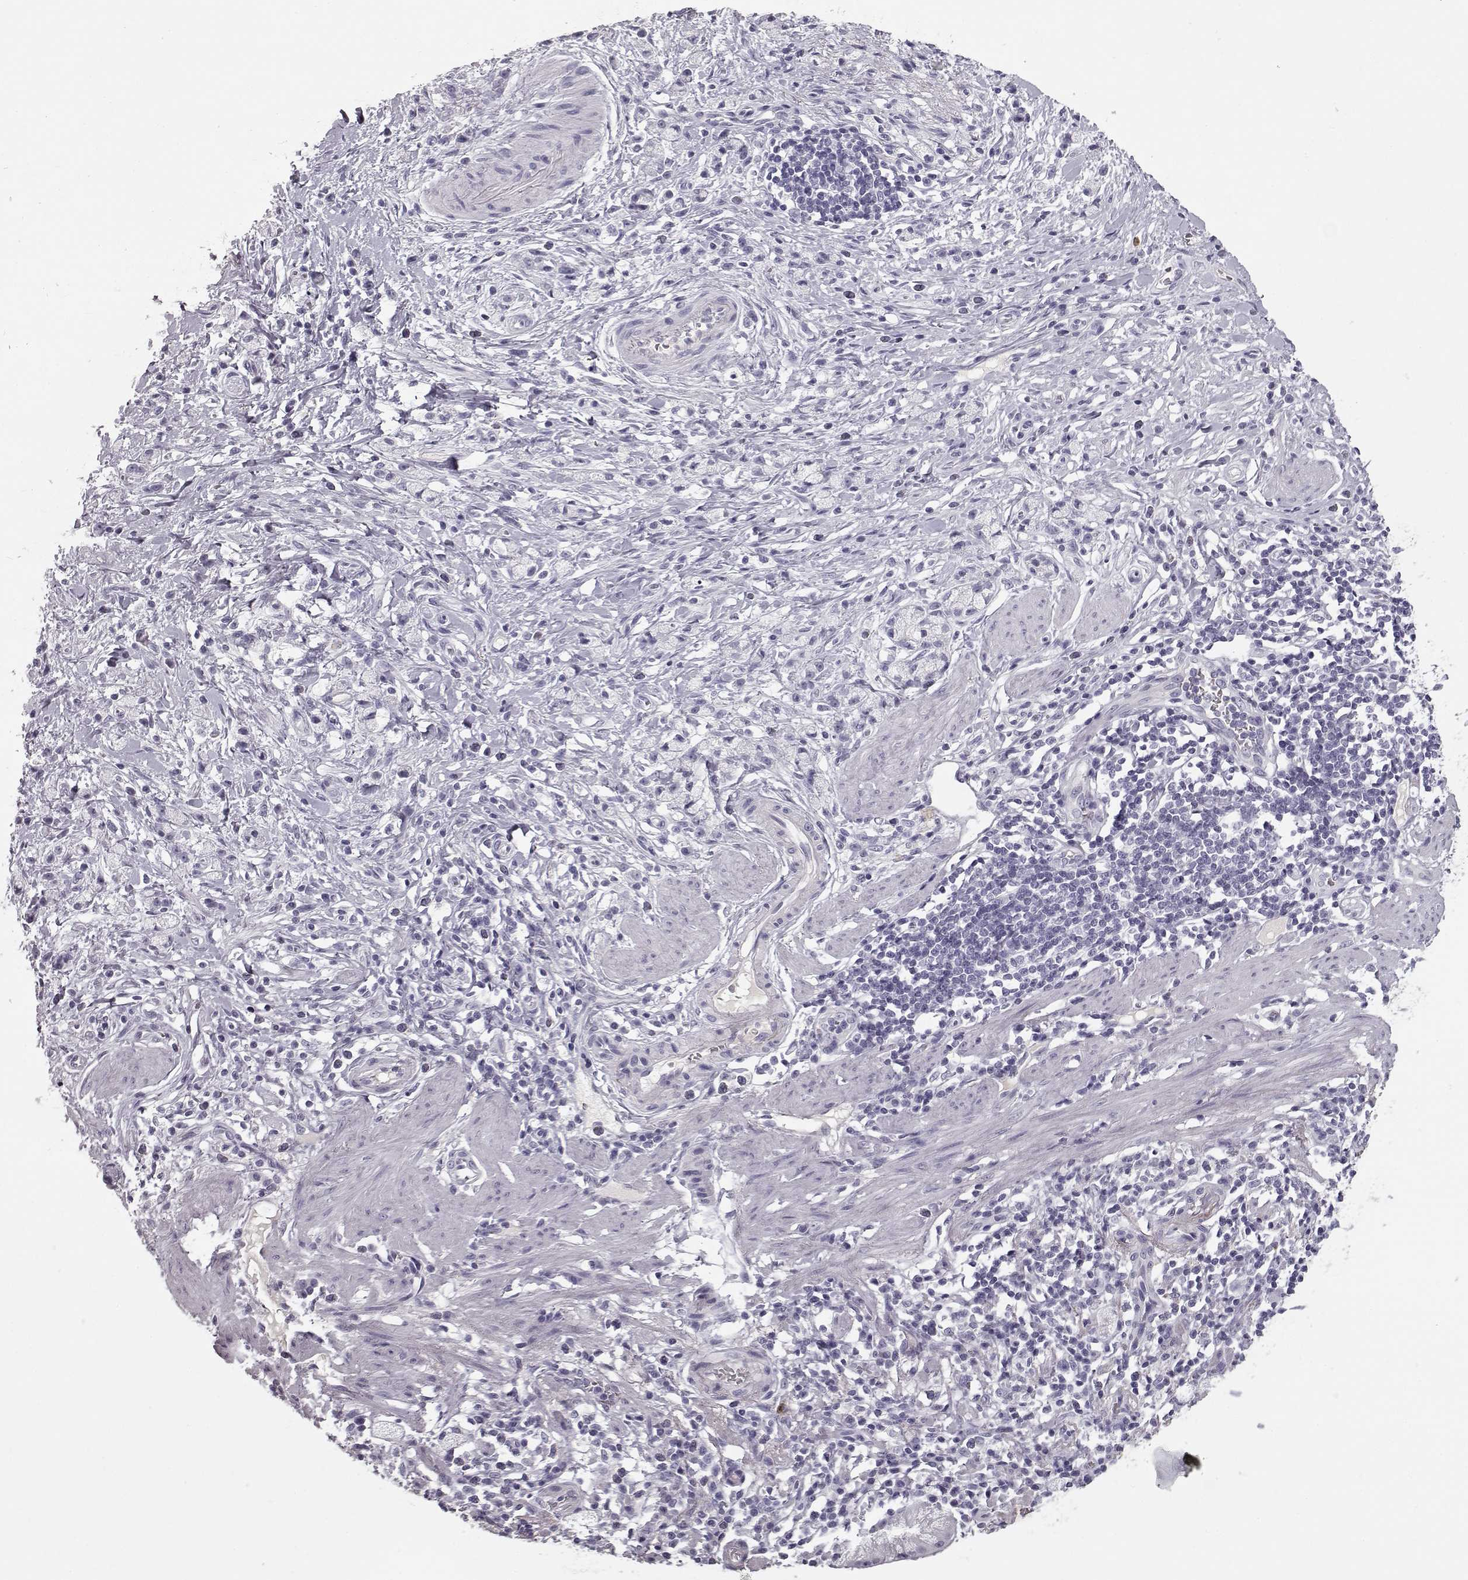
{"staining": {"intensity": "negative", "quantity": "none", "location": "none"}, "tissue": "stomach cancer", "cell_type": "Tumor cells", "image_type": "cancer", "snomed": [{"axis": "morphology", "description": "Adenocarcinoma, NOS"}, {"axis": "topography", "description": "Stomach"}], "caption": "Adenocarcinoma (stomach) was stained to show a protein in brown. There is no significant positivity in tumor cells.", "gene": "CCL19", "patient": {"sex": "male", "age": 58}}